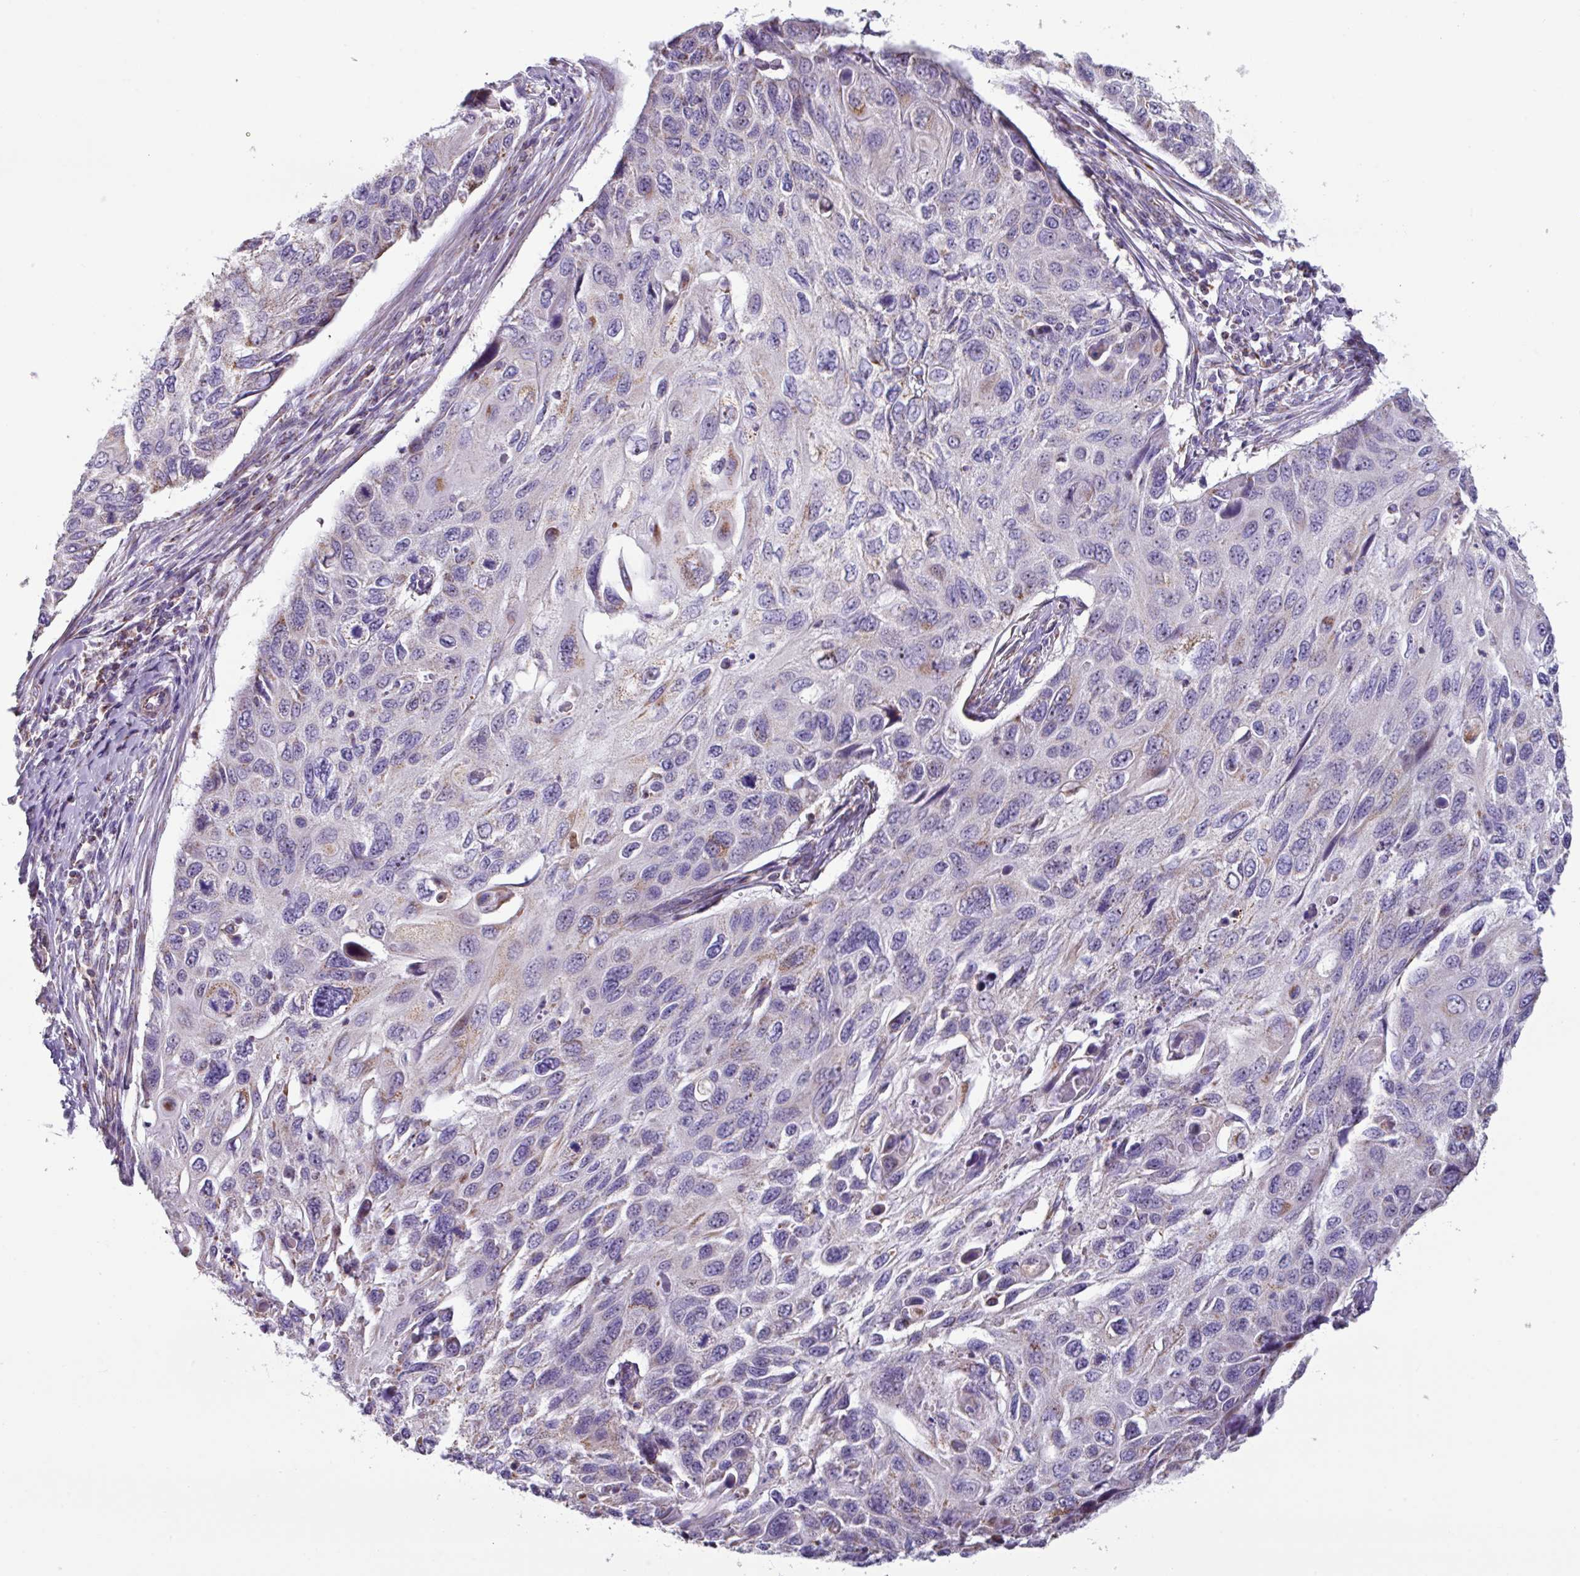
{"staining": {"intensity": "weak", "quantity": "<25%", "location": "cytoplasmic/membranous"}, "tissue": "cervical cancer", "cell_type": "Tumor cells", "image_type": "cancer", "snomed": [{"axis": "morphology", "description": "Squamous cell carcinoma, NOS"}, {"axis": "topography", "description": "Cervix"}], "caption": "DAB (3,3'-diaminobenzidine) immunohistochemical staining of human cervical squamous cell carcinoma displays no significant expression in tumor cells.", "gene": "MT-ND4", "patient": {"sex": "female", "age": 70}}